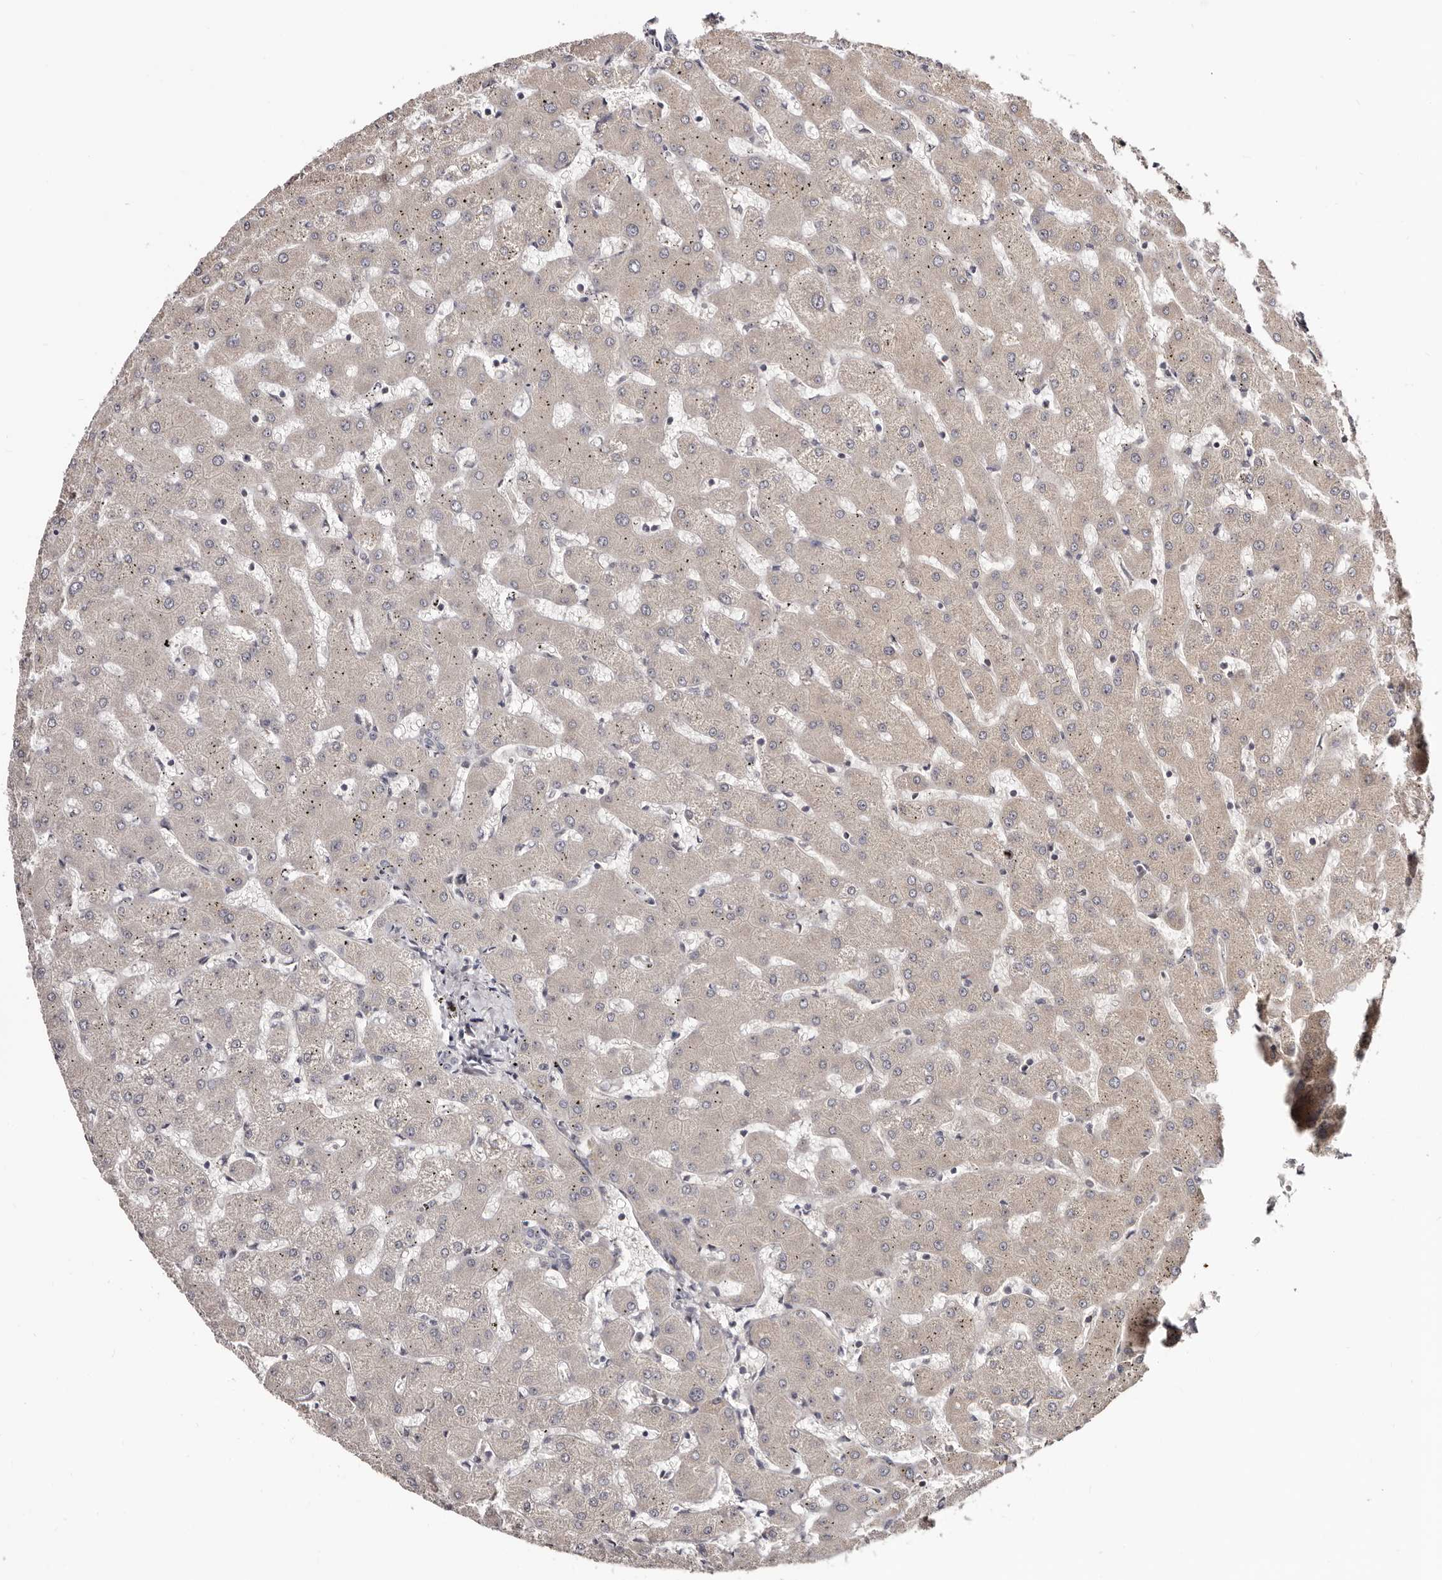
{"staining": {"intensity": "negative", "quantity": "none", "location": "none"}, "tissue": "liver", "cell_type": "Cholangiocytes", "image_type": "normal", "snomed": [{"axis": "morphology", "description": "Normal tissue, NOS"}, {"axis": "topography", "description": "Liver"}], "caption": "Protein analysis of unremarkable liver shows no significant staining in cholangiocytes.", "gene": "NOL12", "patient": {"sex": "female", "age": 63}}